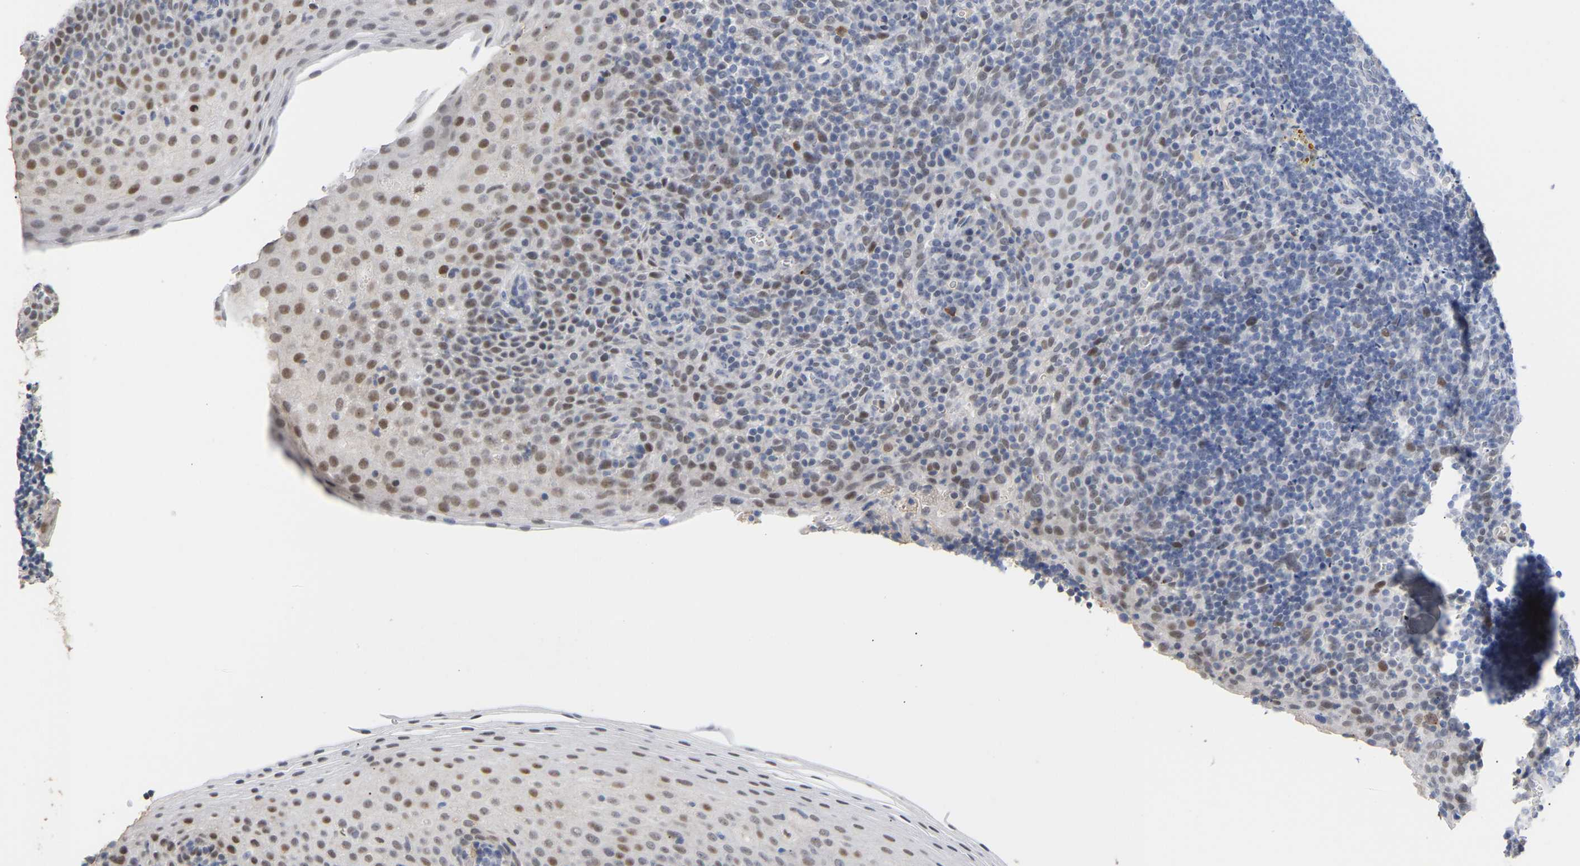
{"staining": {"intensity": "negative", "quantity": "none", "location": "none"}, "tissue": "tonsil", "cell_type": "Germinal center cells", "image_type": "normal", "snomed": [{"axis": "morphology", "description": "Normal tissue, NOS"}, {"axis": "morphology", "description": "Inflammation, NOS"}, {"axis": "topography", "description": "Tonsil"}], "caption": "Immunohistochemistry photomicrograph of normal tonsil stained for a protein (brown), which demonstrates no positivity in germinal center cells.", "gene": "AMPH", "patient": {"sex": "female", "age": 31}}